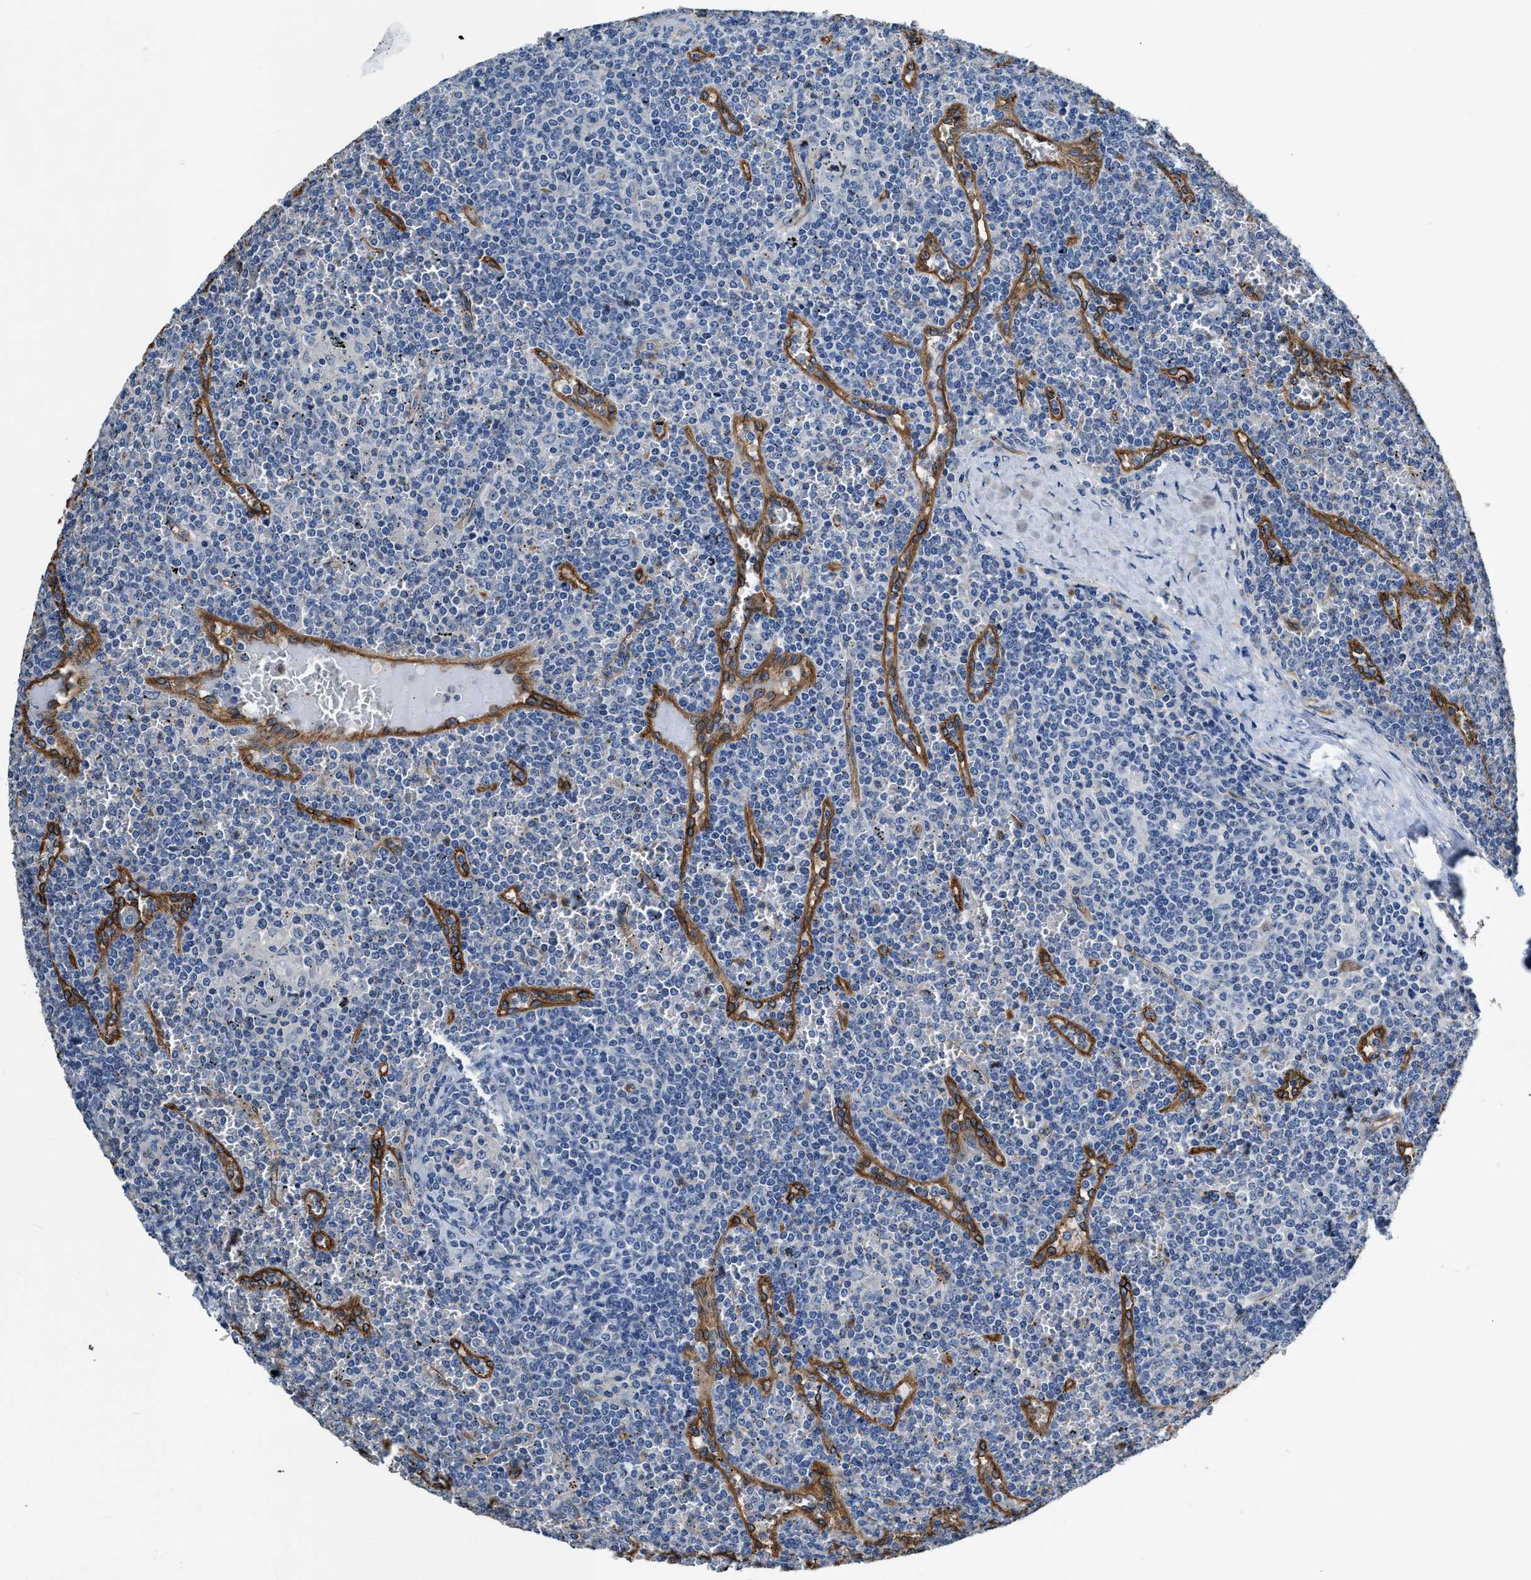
{"staining": {"intensity": "negative", "quantity": "none", "location": "none"}, "tissue": "lymphoma", "cell_type": "Tumor cells", "image_type": "cancer", "snomed": [{"axis": "morphology", "description": "Malignant lymphoma, non-Hodgkin's type, Low grade"}, {"axis": "topography", "description": "Spleen"}], "caption": "Human low-grade malignant lymphoma, non-Hodgkin's type stained for a protein using immunohistochemistry (IHC) exhibits no expression in tumor cells.", "gene": "C22orf42", "patient": {"sex": "female", "age": 19}}